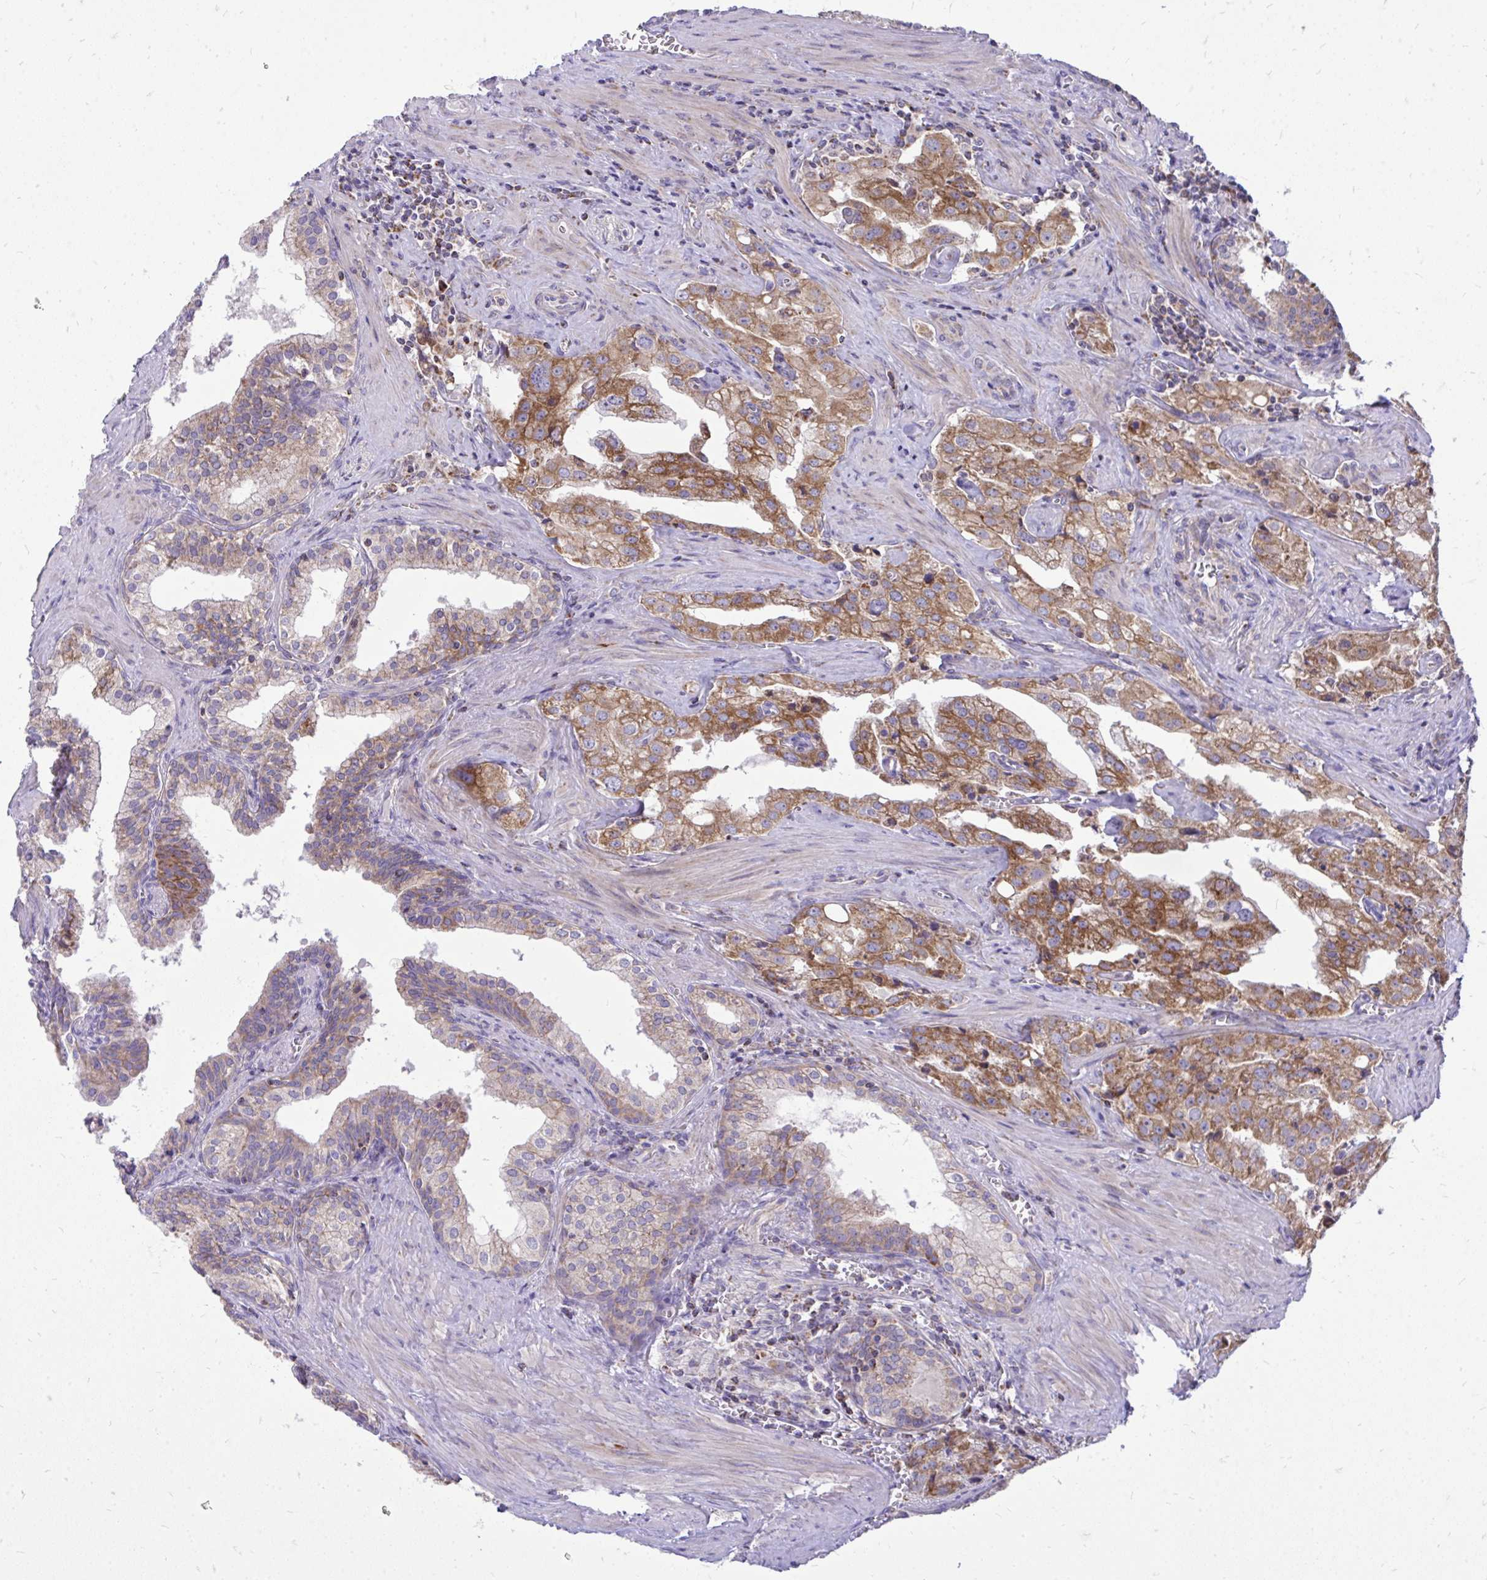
{"staining": {"intensity": "moderate", "quantity": ">75%", "location": "cytoplasmic/membranous"}, "tissue": "prostate cancer", "cell_type": "Tumor cells", "image_type": "cancer", "snomed": [{"axis": "morphology", "description": "Adenocarcinoma, High grade"}, {"axis": "topography", "description": "Prostate"}], "caption": "A brown stain shows moderate cytoplasmic/membranous staining of a protein in human prostate adenocarcinoma (high-grade) tumor cells.", "gene": "SPTBN2", "patient": {"sex": "male", "age": 68}}